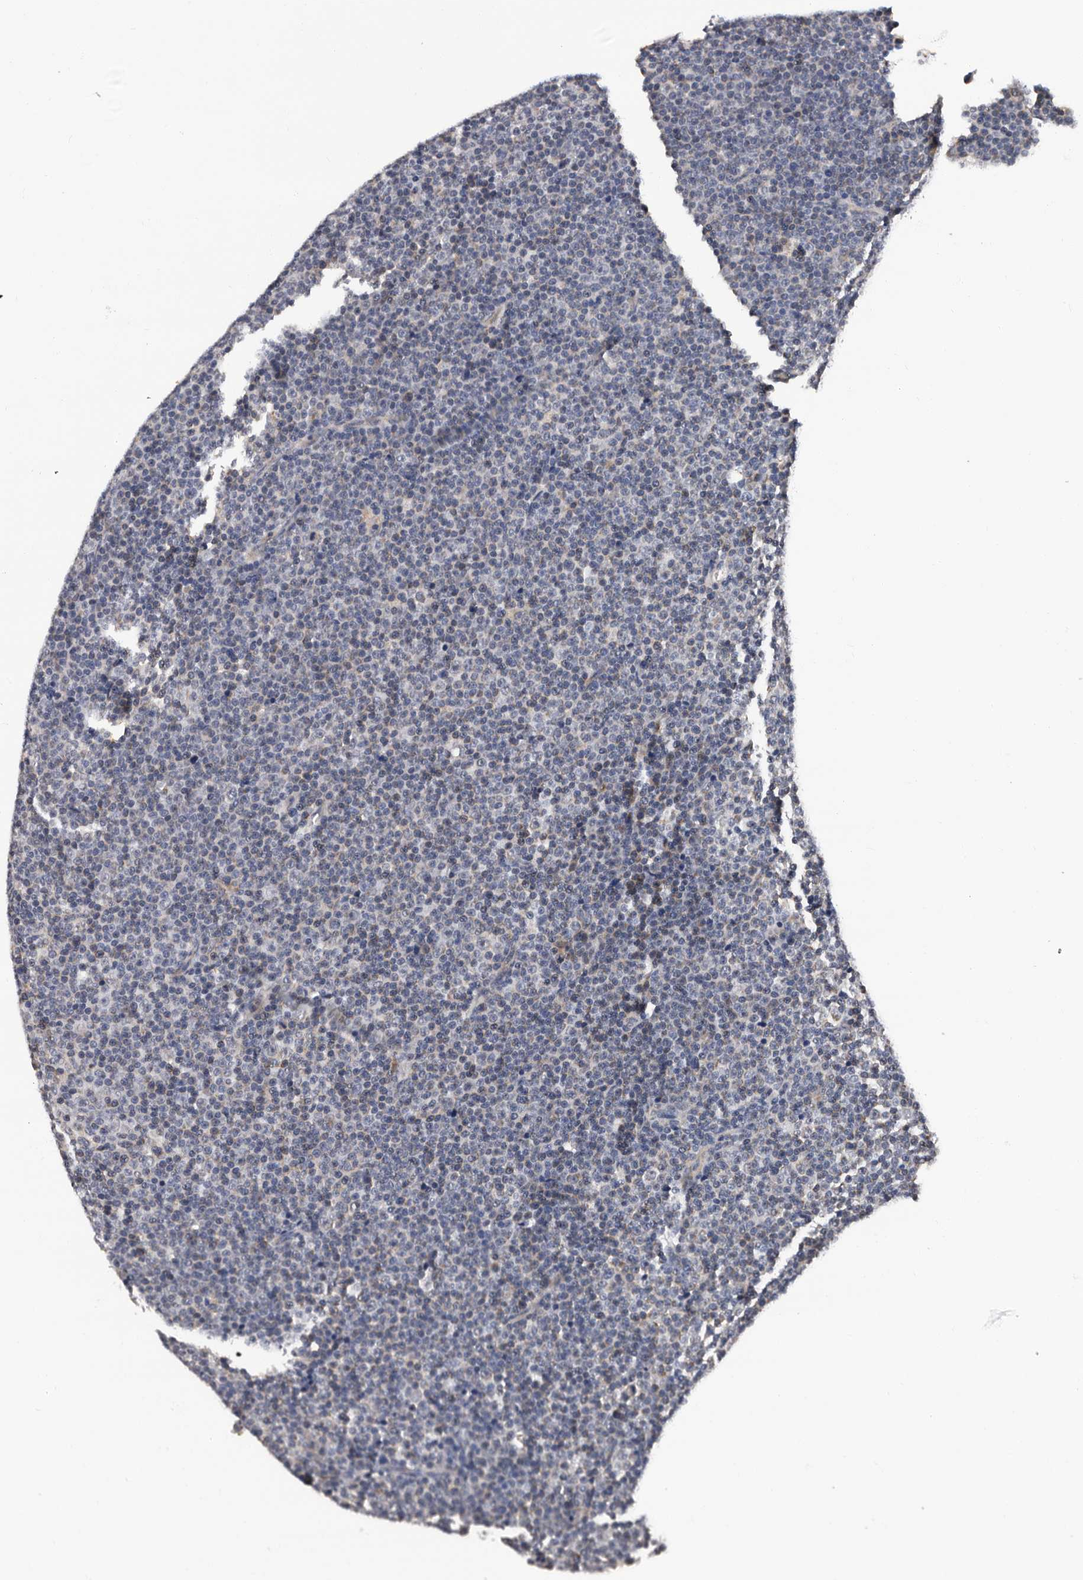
{"staining": {"intensity": "negative", "quantity": "none", "location": "none"}, "tissue": "lymphoma", "cell_type": "Tumor cells", "image_type": "cancer", "snomed": [{"axis": "morphology", "description": "Malignant lymphoma, non-Hodgkin's type, Low grade"}, {"axis": "topography", "description": "Lymph node"}], "caption": "Immunohistochemistry (IHC) of low-grade malignant lymphoma, non-Hodgkin's type demonstrates no staining in tumor cells.", "gene": "TAF4B", "patient": {"sex": "female", "age": 67}}